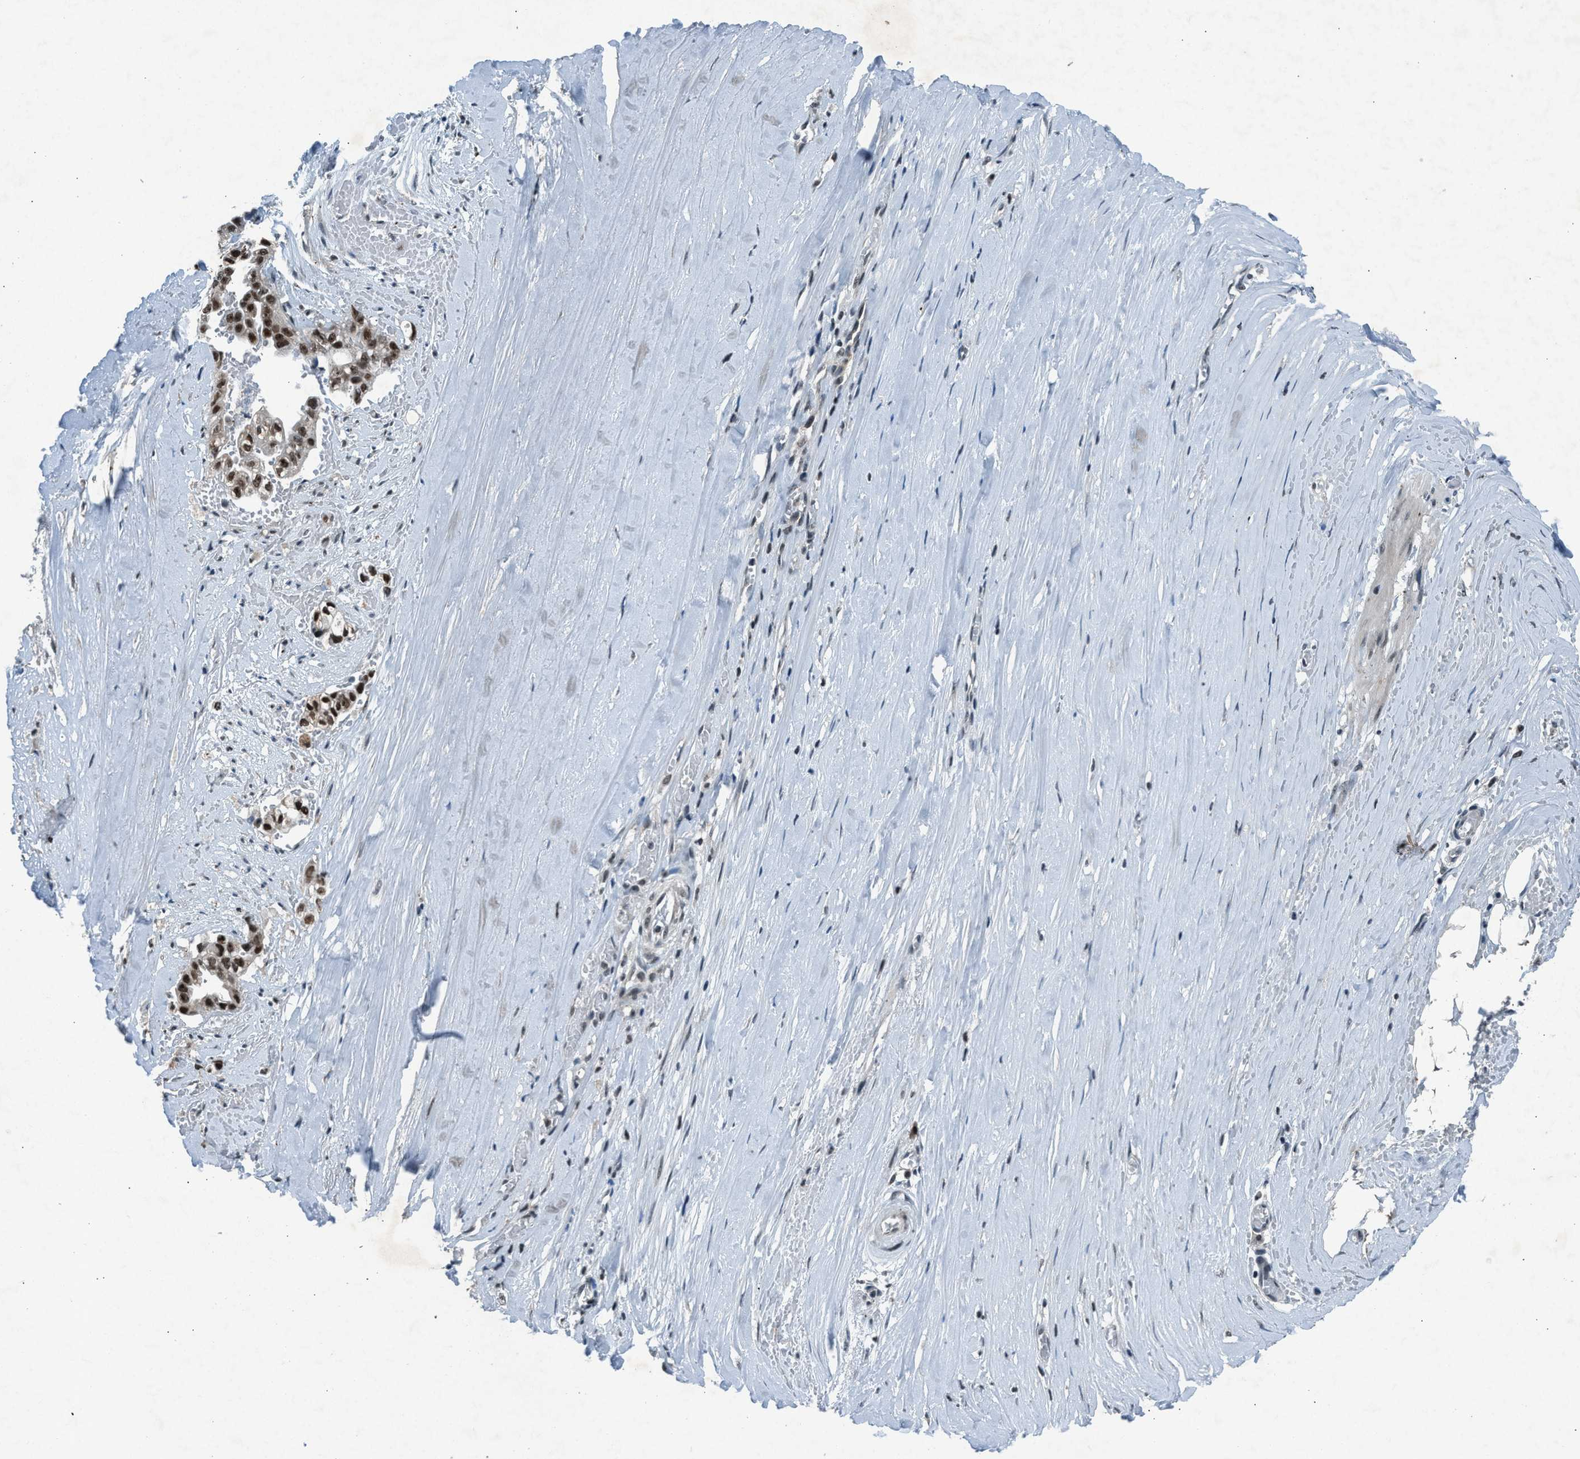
{"staining": {"intensity": "strong", "quantity": ">75%", "location": "nuclear"}, "tissue": "liver cancer", "cell_type": "Tumor cells", "image_type": "cancer", "snomed": [{"axis": "morphology", "description": "Cholangiocarcinoma"}, {"axis": "topography", "description": "Liver"}], "caption": "Liver cancer stained with a protein marker displays strong staining in tumor cells.", "gene": "ADCY1", "patient": {"sex": "female", "age": 70}}